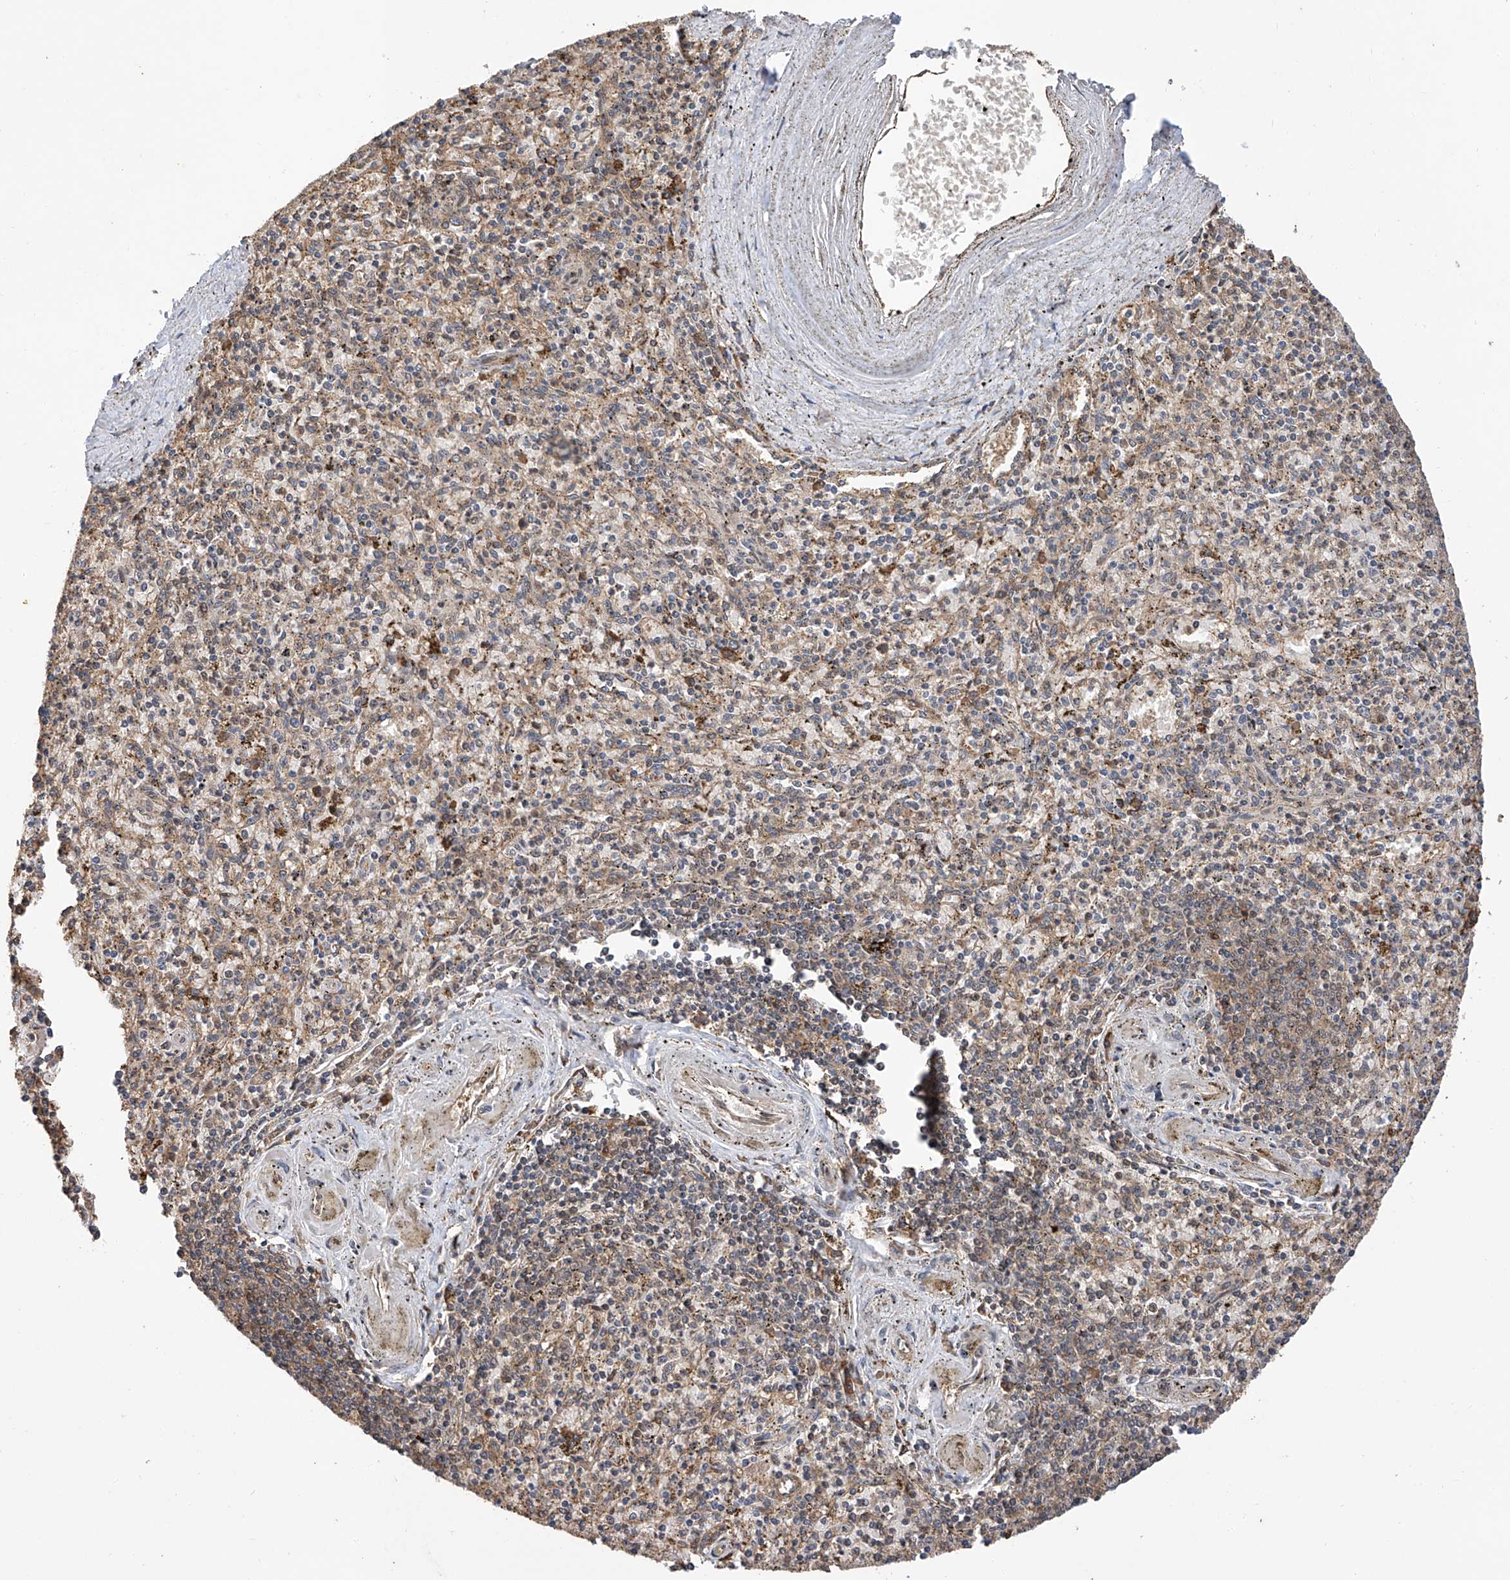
{"staining": {"intensity": "moderate", "quantity": "25%-75%", "location": "cytoplasmic/membranous"}, "tissue": "spleen", "cell_type": "Cells in red pulp", "image_type": "normal", "snomed": [{"axis": "morphology", "description": "Normal tissue, NOS"}, {"axis": "topography", "description": "Spleen"}], "caption": "IHC image of normal spleen: human spleen stained using immunohistochemistry shows medium levels of moderate protein expression localized specifically in the cytoplasmic/membranous of cells in red pulp, appearing as a cytoplasmic/membranous brown color.", "gene": "RILPL2", "patient": {"sex": "male", "age": 72}}